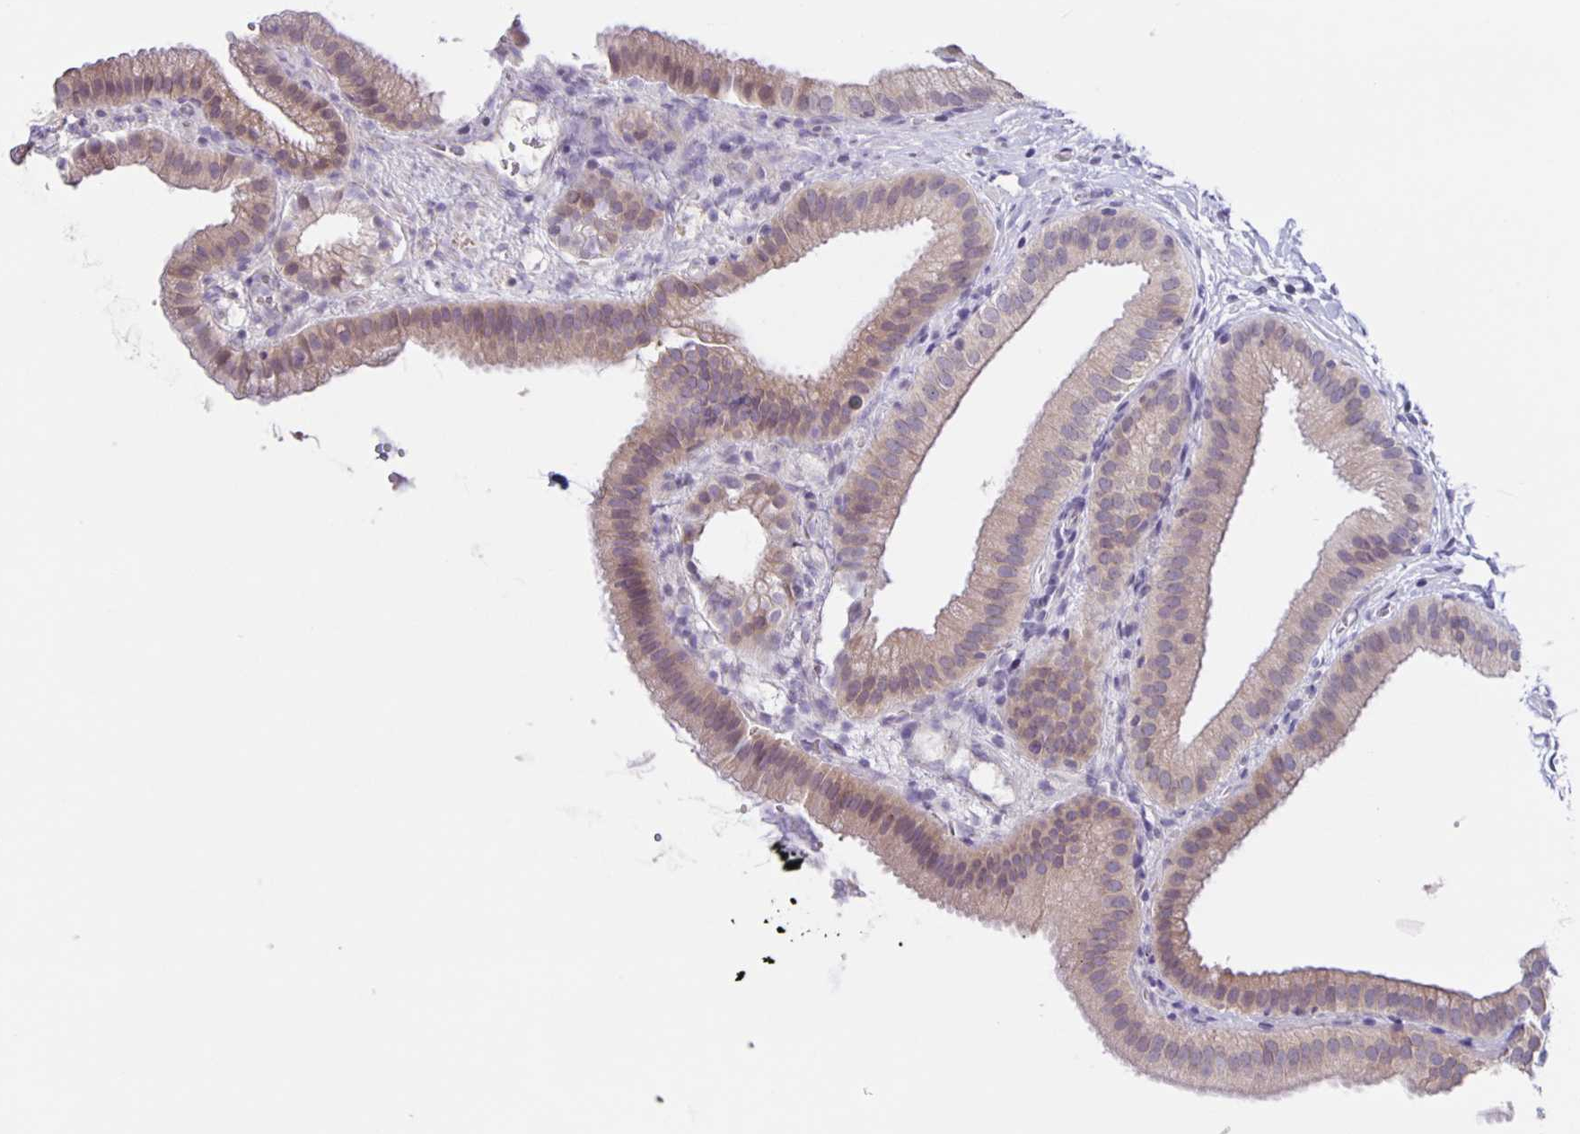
{"staining": {"intensity": "weak", "quantity": "25%-75%", "location": "cytoplasmic/membranous"}, "tissue": "gallbladder", "cell_type": "Glandular cells", "image_type": "normal", "snomed": [{"axis": "morphology", "description": "Normal tissue, NOS"}, {"axis": "topography", "description": "Gallbladder"}], "caption": "Immunohistochemical staining of benign human gallbladder displays weak cytoplasmic/membranous protein staining in about 25%-75% of glandular cells. (Stains: DAB (3,3'-diaminobenzidine) in brown, nuclei in blue, Microscopy: brightfield microscopy at high magnification).", "gene": "SLC12A3", "patient": {"sex": "female", "age": 63}}